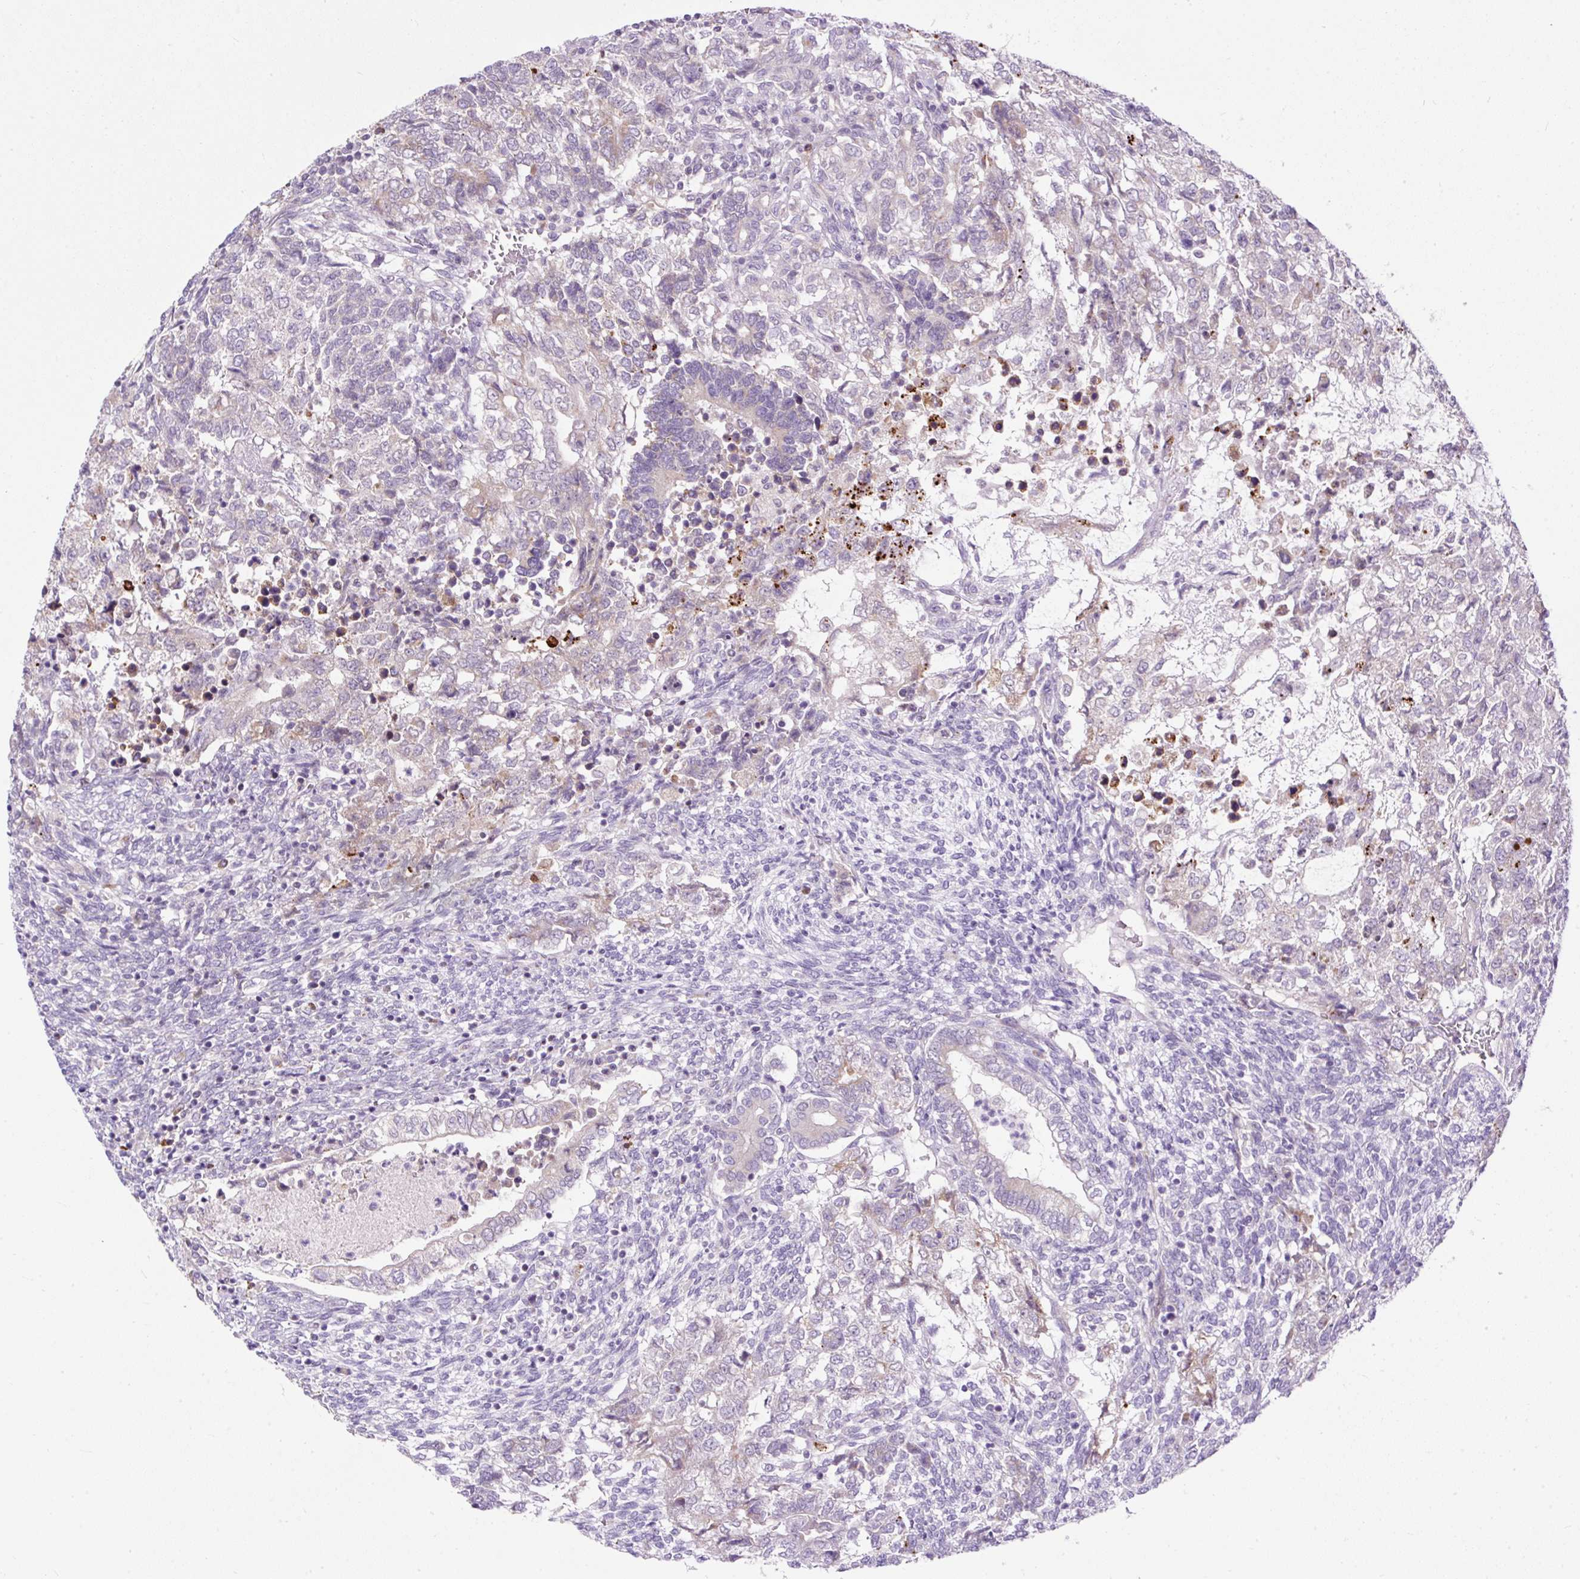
{"staining": {"intensity": "weak", "quantity": "<25%", "location": "cytoplasmic/membranous"}, "tissue": "testis cancer", "cell_type": "Tumor cells", "image_type": "cancer", "snomed": [{"axis": "morphology", "description": "Carcinoma, Embryonal, NOS"}, {"axis": "topography", "description": "Testis"}], "caption": "This image is of testis cancer stained with IHC to label a protein in brown with the nuclei are counter-stained blue. There is no expression in tumor cells. (Stains: DAB (3,3'-diaminobenzidine) IHC with hematoxylin counter stain, Microscopy: brightfield microscopy at high magnification).", "gene": "FMC1", "patient": {"sex": "male", "age": 23}}